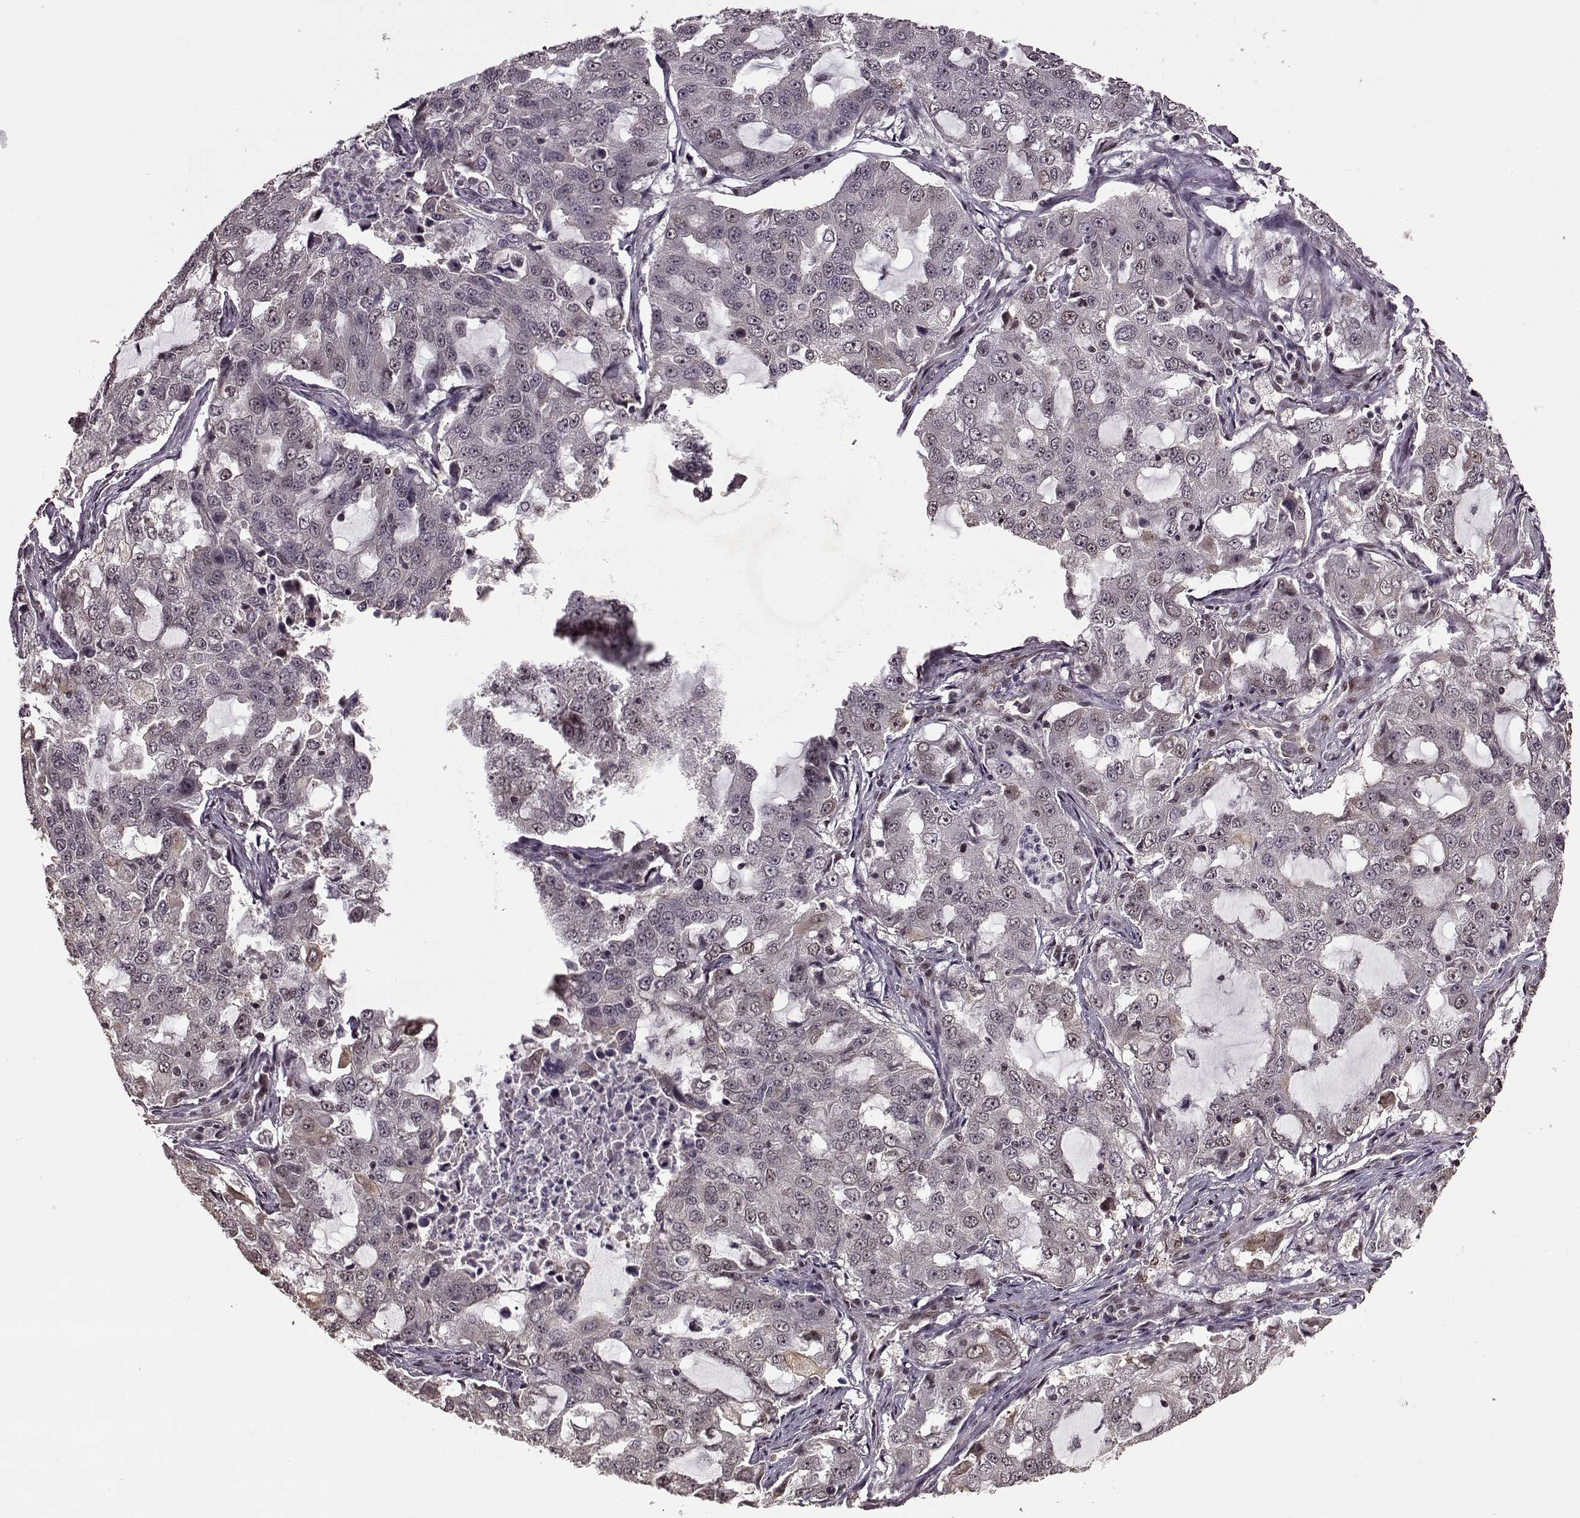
{"staining": {"intensity": "weak", "quantity": "<25%", "location": "cytoplasmic/membranous"}, "tissue": "lung cancer", "cell_type": "Tumor cells", "image_type": "cancer", "snomed": [{"axis": "morphology", "description": "Adenocarcinoma, NOS"}, {"axis": "topography", "description": "Lung"}], "caption": "Tumor cells show no significant protein expression in lung adenocarcinoma. (DAB immunohistochemistry with hematoxylin counter stain).", "gene": "FTO", "patient": {"sex": "female", "age": 61}}